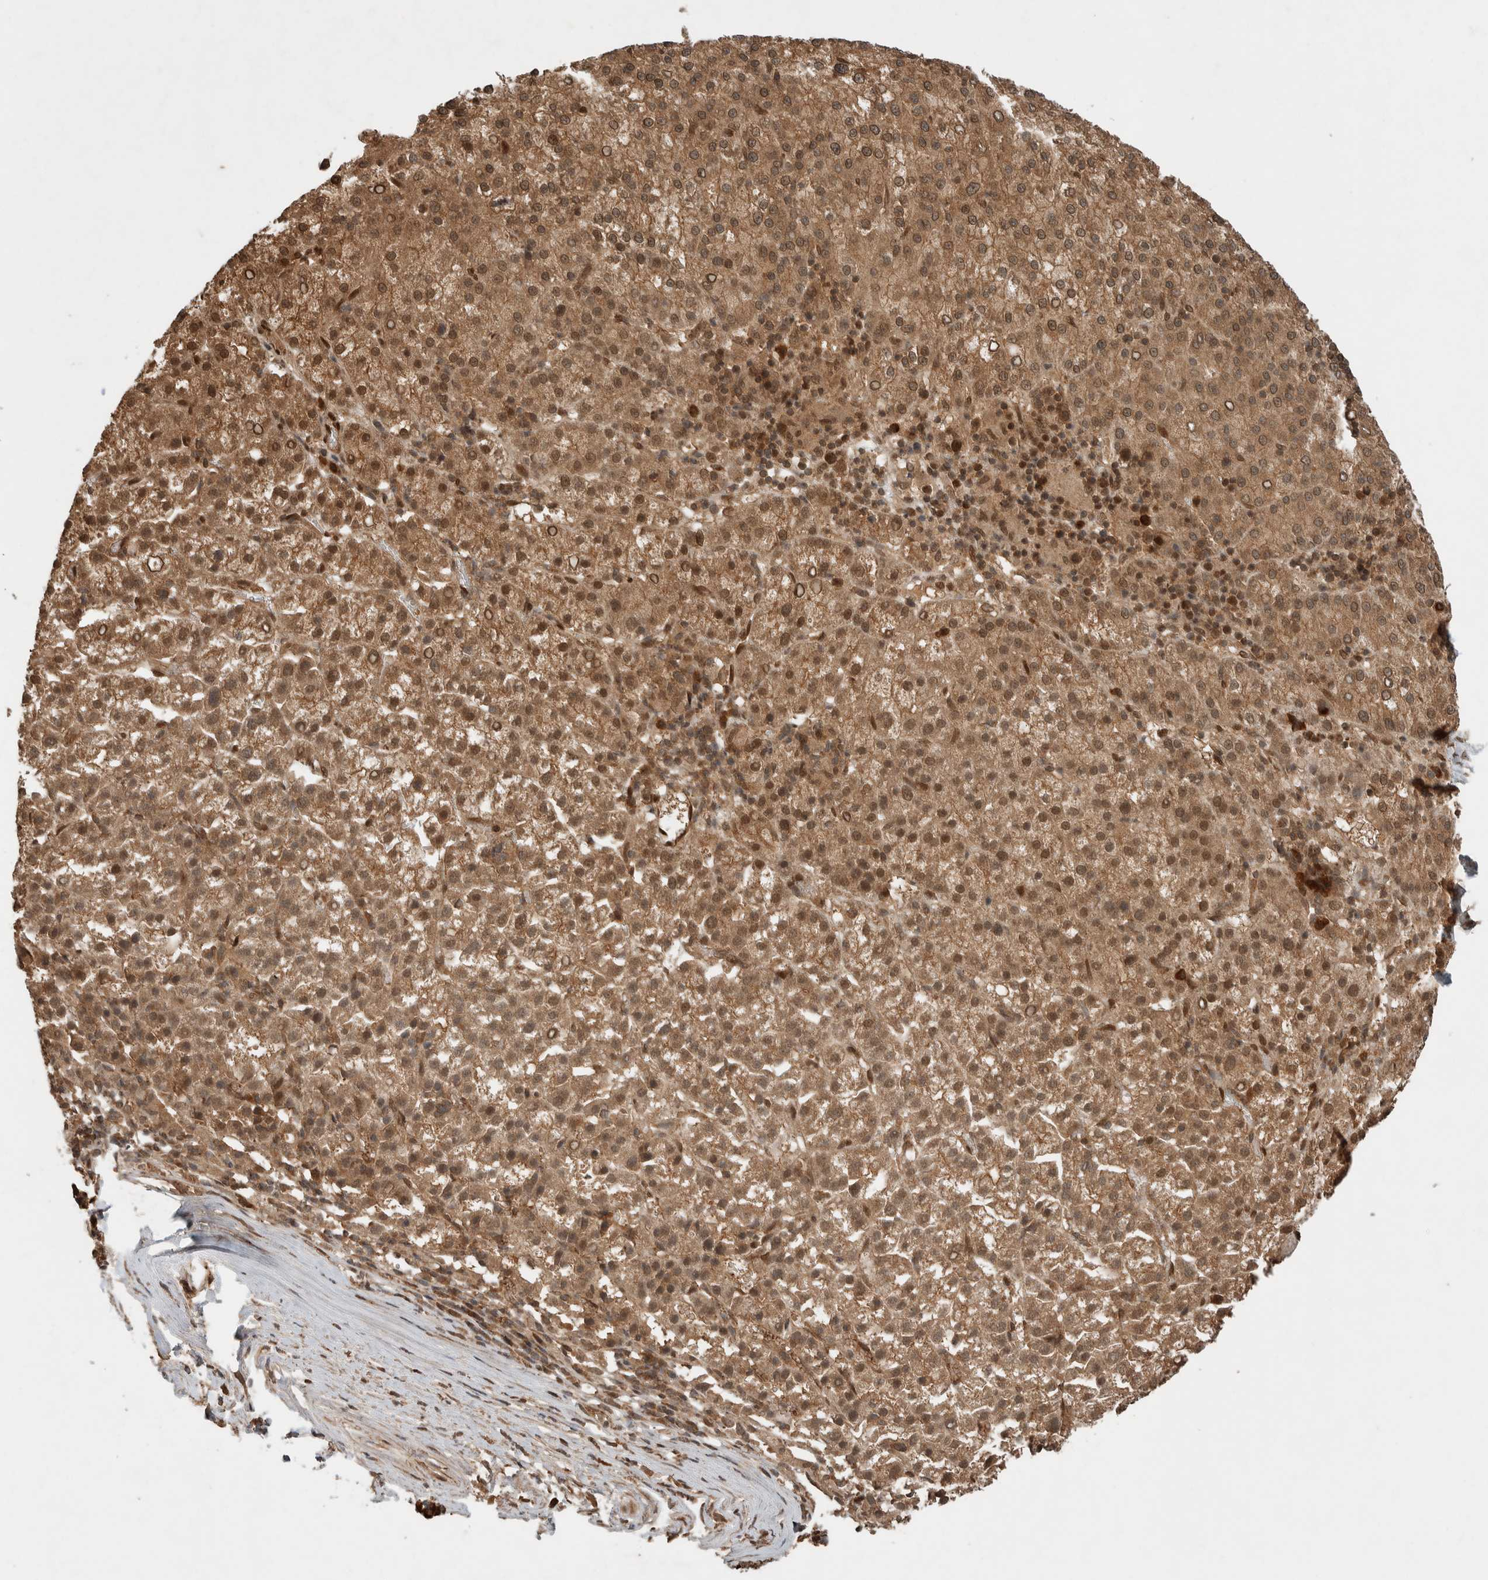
{"staining": {"intensity": "moderate", "quantity": ">75%", "location": "cytoplasmic/membranous,nuclear"}, "tissue": "liver cancer", "cell_type": "Tumor cells", "image_type": "cancer", "snomed": [{"axis": "morphology", "description": "Carcinoma, Hepatocellular, NOS"}, {"axis": "topography", "description": "Liver"}], "caption": "Liver cancer (hepatocellular carcinoma) stained with a brown dye demonstrates moderate cytoplasmic/membranous and nuclear positive expression in about >75% of tumor cells.", "gene": "CNTROB", "patient": {"sex": "female", "age": 58}}